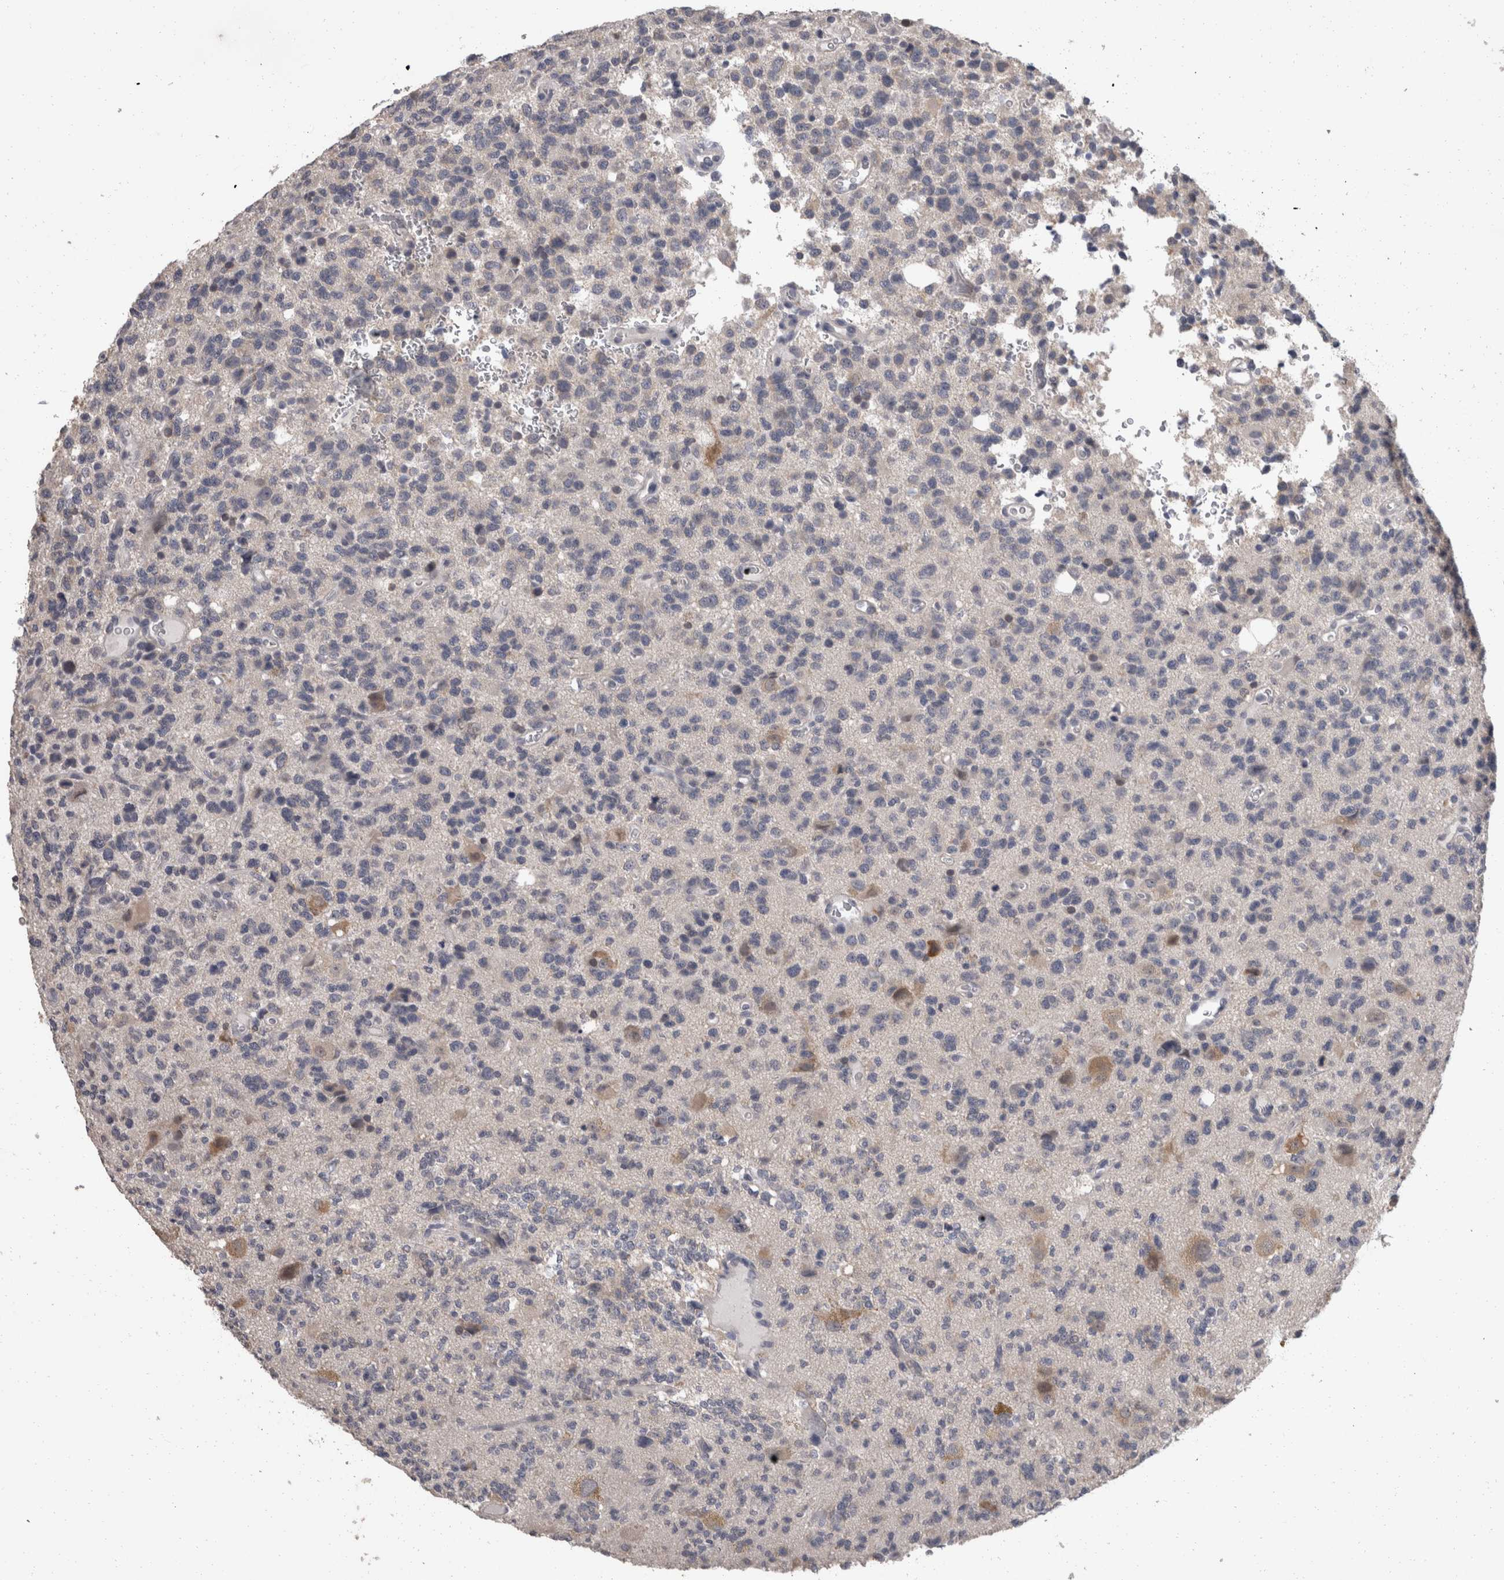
{"staining": {"intensity": "negative", "quantity": "none", "location": "none"}, "tissue": "glioma", "cell_type": "Tumor cells", "image_type": "cancer", "snomed": [{"axis": "morphology", "description": "Glioma, malignant, High grade"}, {"axis": "topography", "description": "Brain"}], "caption": "A high-resolution image shows IHC staining of malignant glioma (high-grade), which displays no significant expression in tumor cells.", "gene": "FHOD3", "patient": {"sex": "female", "age": 62}}